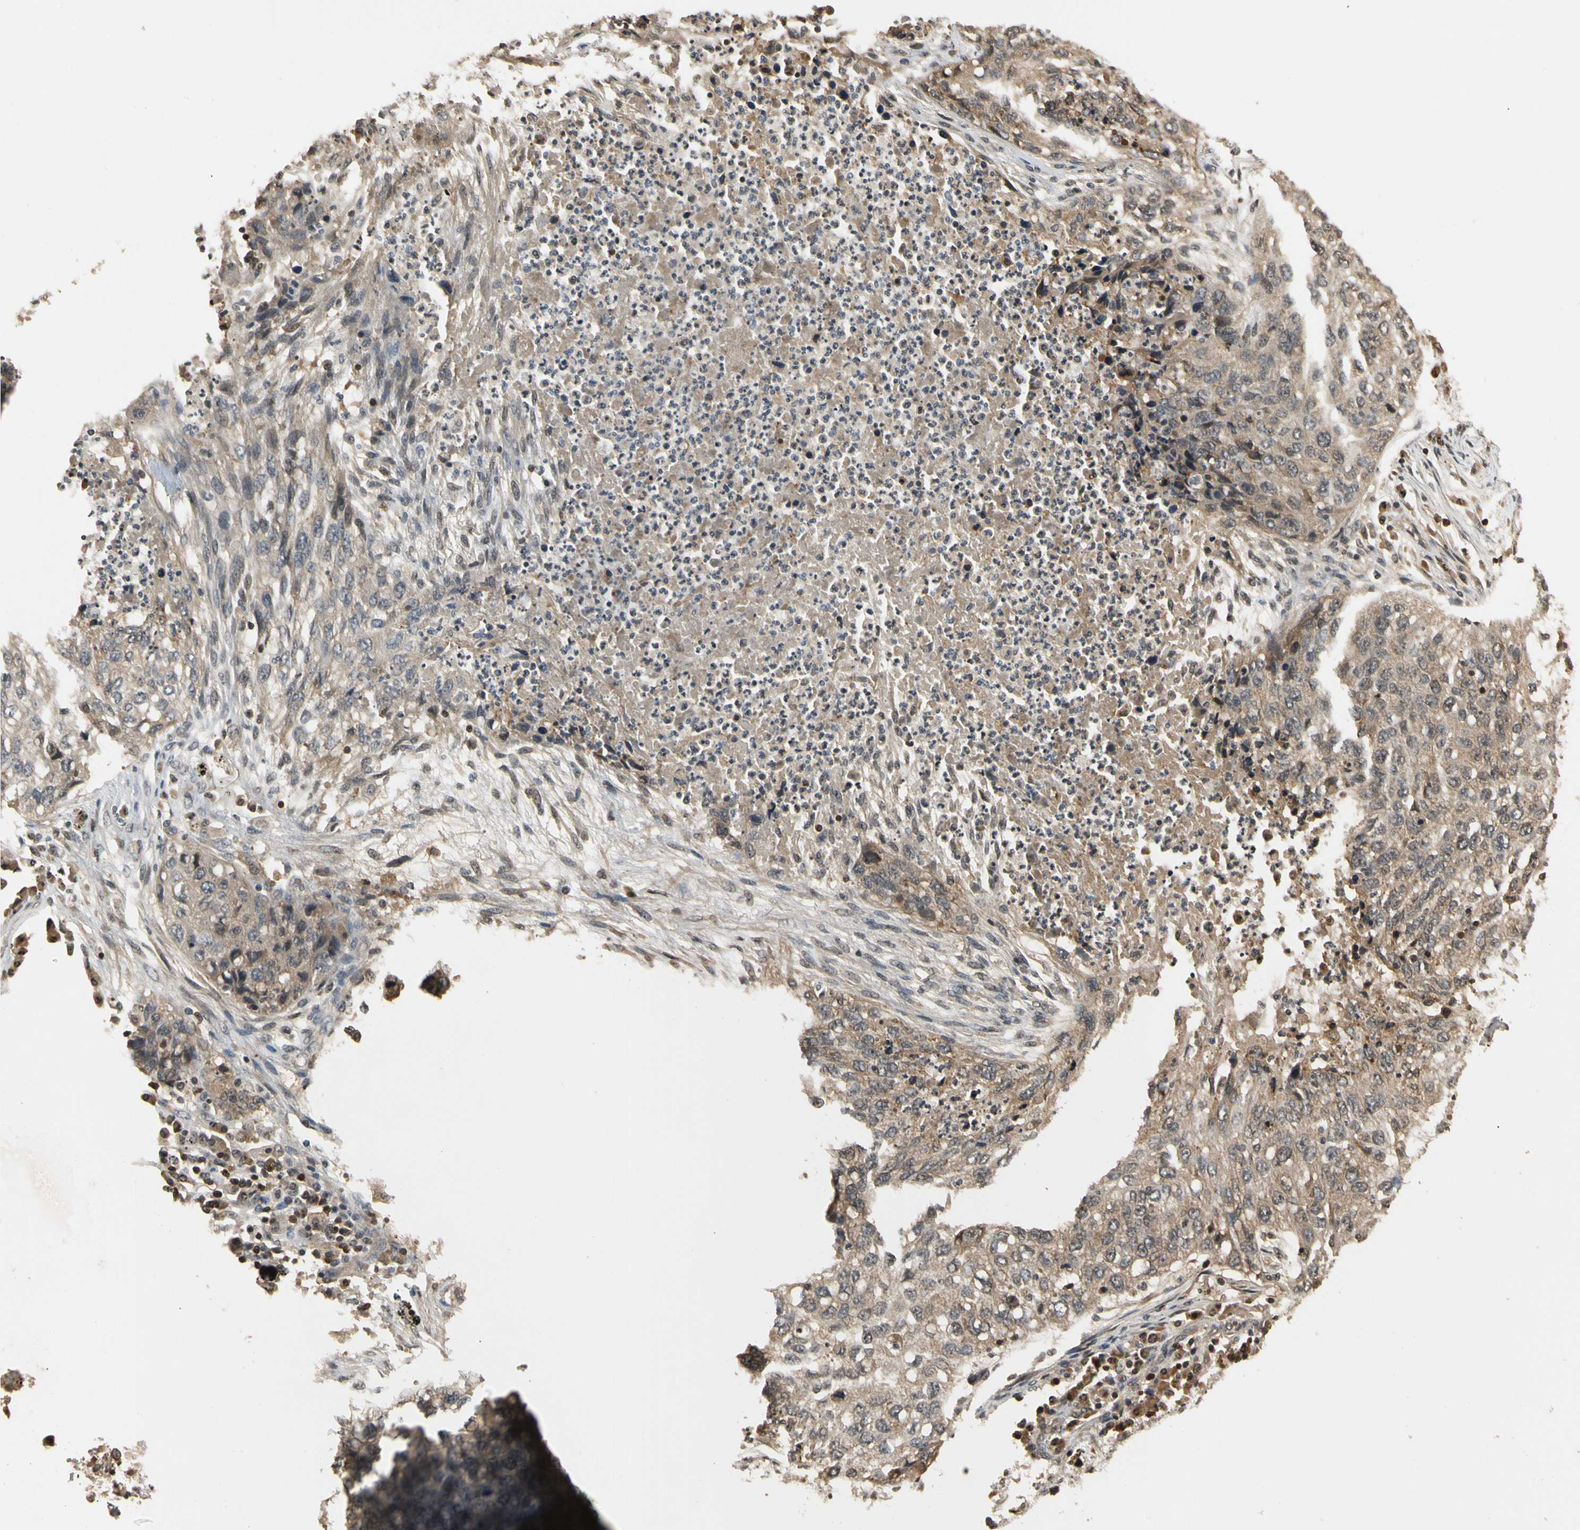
{"staining": {"intensity": "weak", "quantity": ">75%", "location": "cytoplasmic/membranous"}, "tissue": "lung cancer", "cell_type": "Tumor cells", "image_type": "cancer", "snomed": [{"axis": "morphology", "description": "Squamous cell carcinoma, NOS"}, {"axis": "topography", "description": "Lung"}], "caption": "Human lung cancer stained with a brown dye displays weak cytoplasmic/membranous positive expression in about >75% of tumor cells.", "gene": "SOD1", "patient": {"sex": "female", "age": 63}}